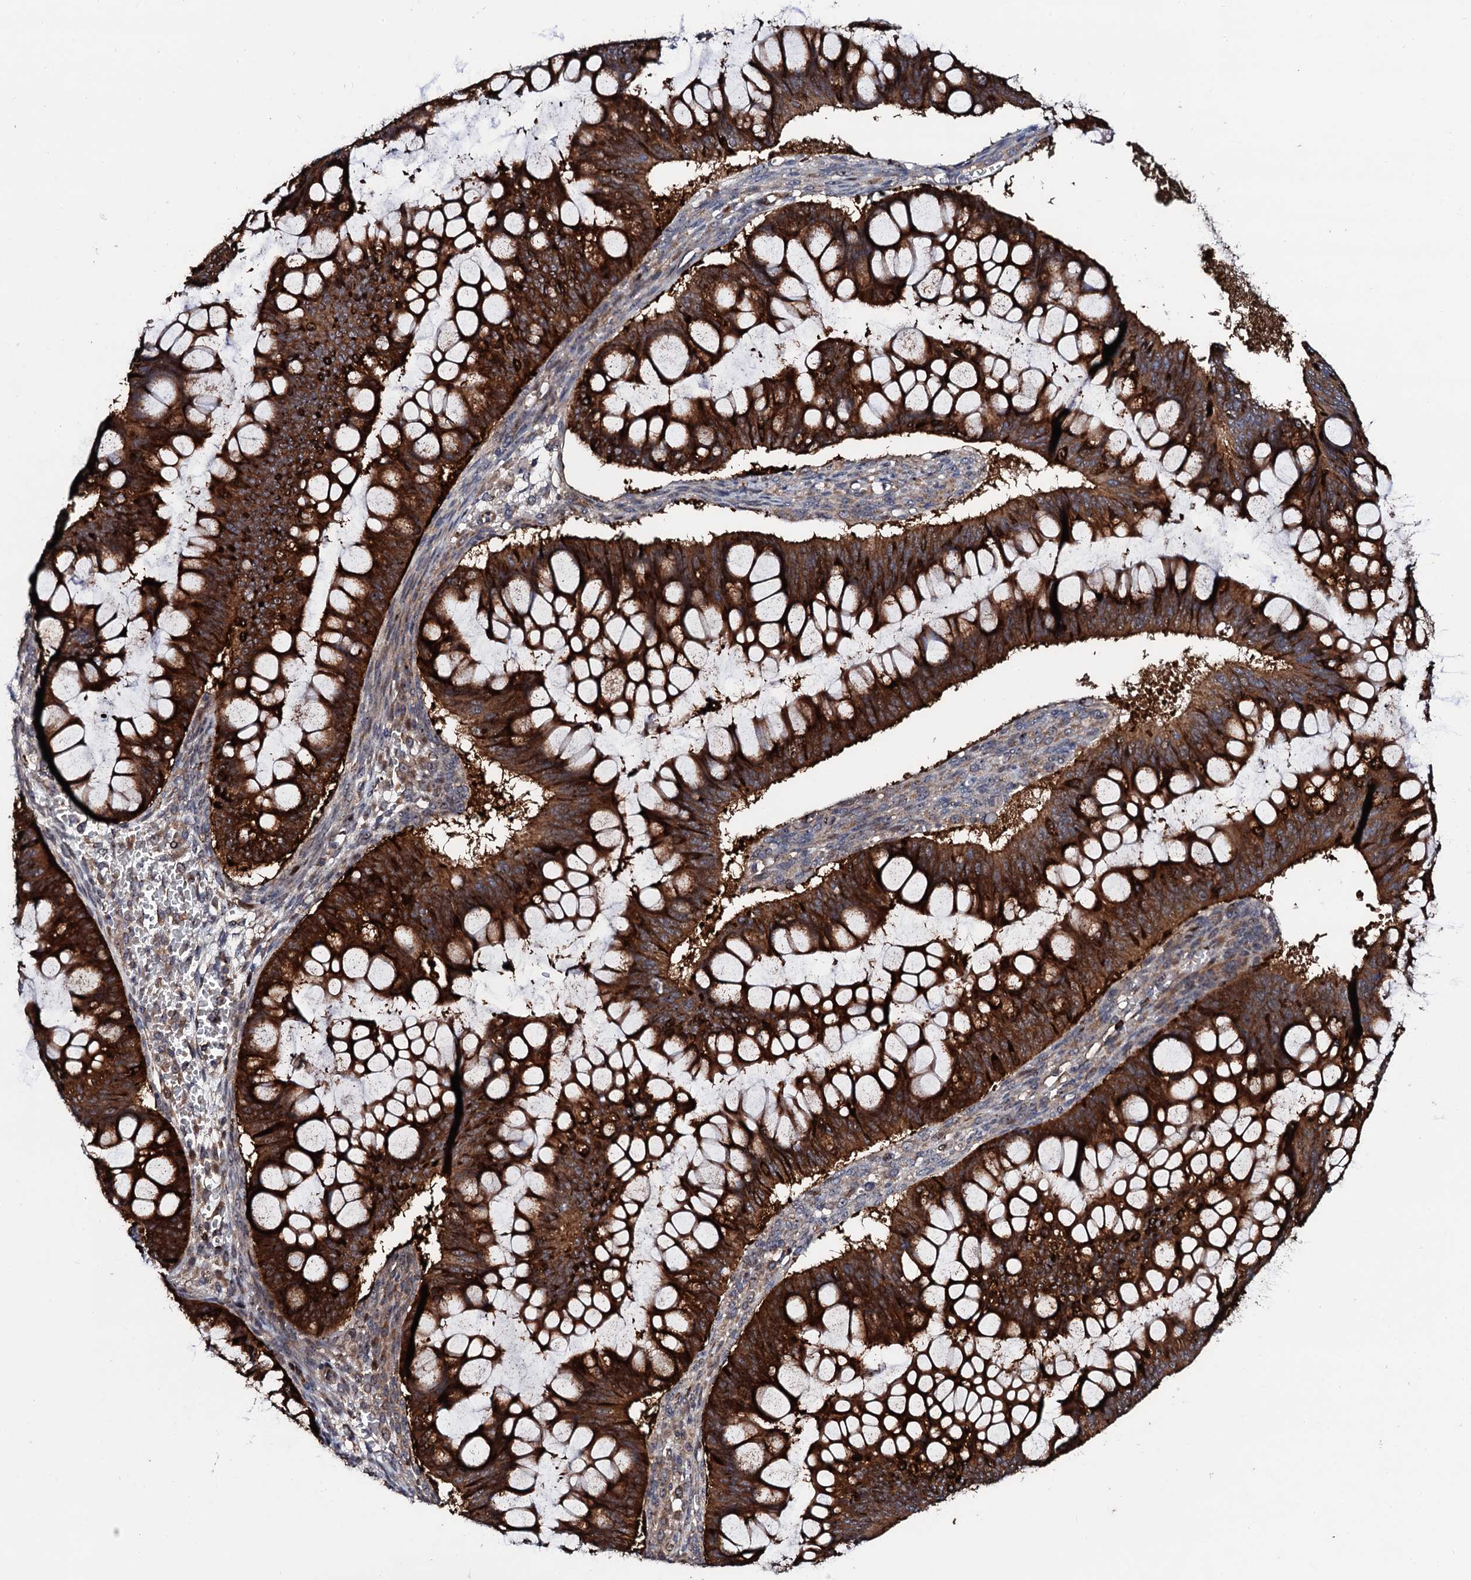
{"staining": {"intensity": "strong", "quantity": ">75%", "location": "cytoplasmic/membranous"}, "tissue": "ovarian cancer", "cell_type": "Tumor cells", "image_type": "cancer", "snomed": [{"axis": "morphology", "description": "Cystadenocarcinoma, mucinous, NOS"}, {"axis": "topography", "description": "Ovary"}], "caption": "There is high levels of strong cytoplasmic/membranous positivity in tumor cells of ovarian mucinous cystadenocarcinoma, as demonstrated by immunohistochemical staining (brown color).", "gene": "GTPBP4", "patient": {"sex": "female", "age": 73}}